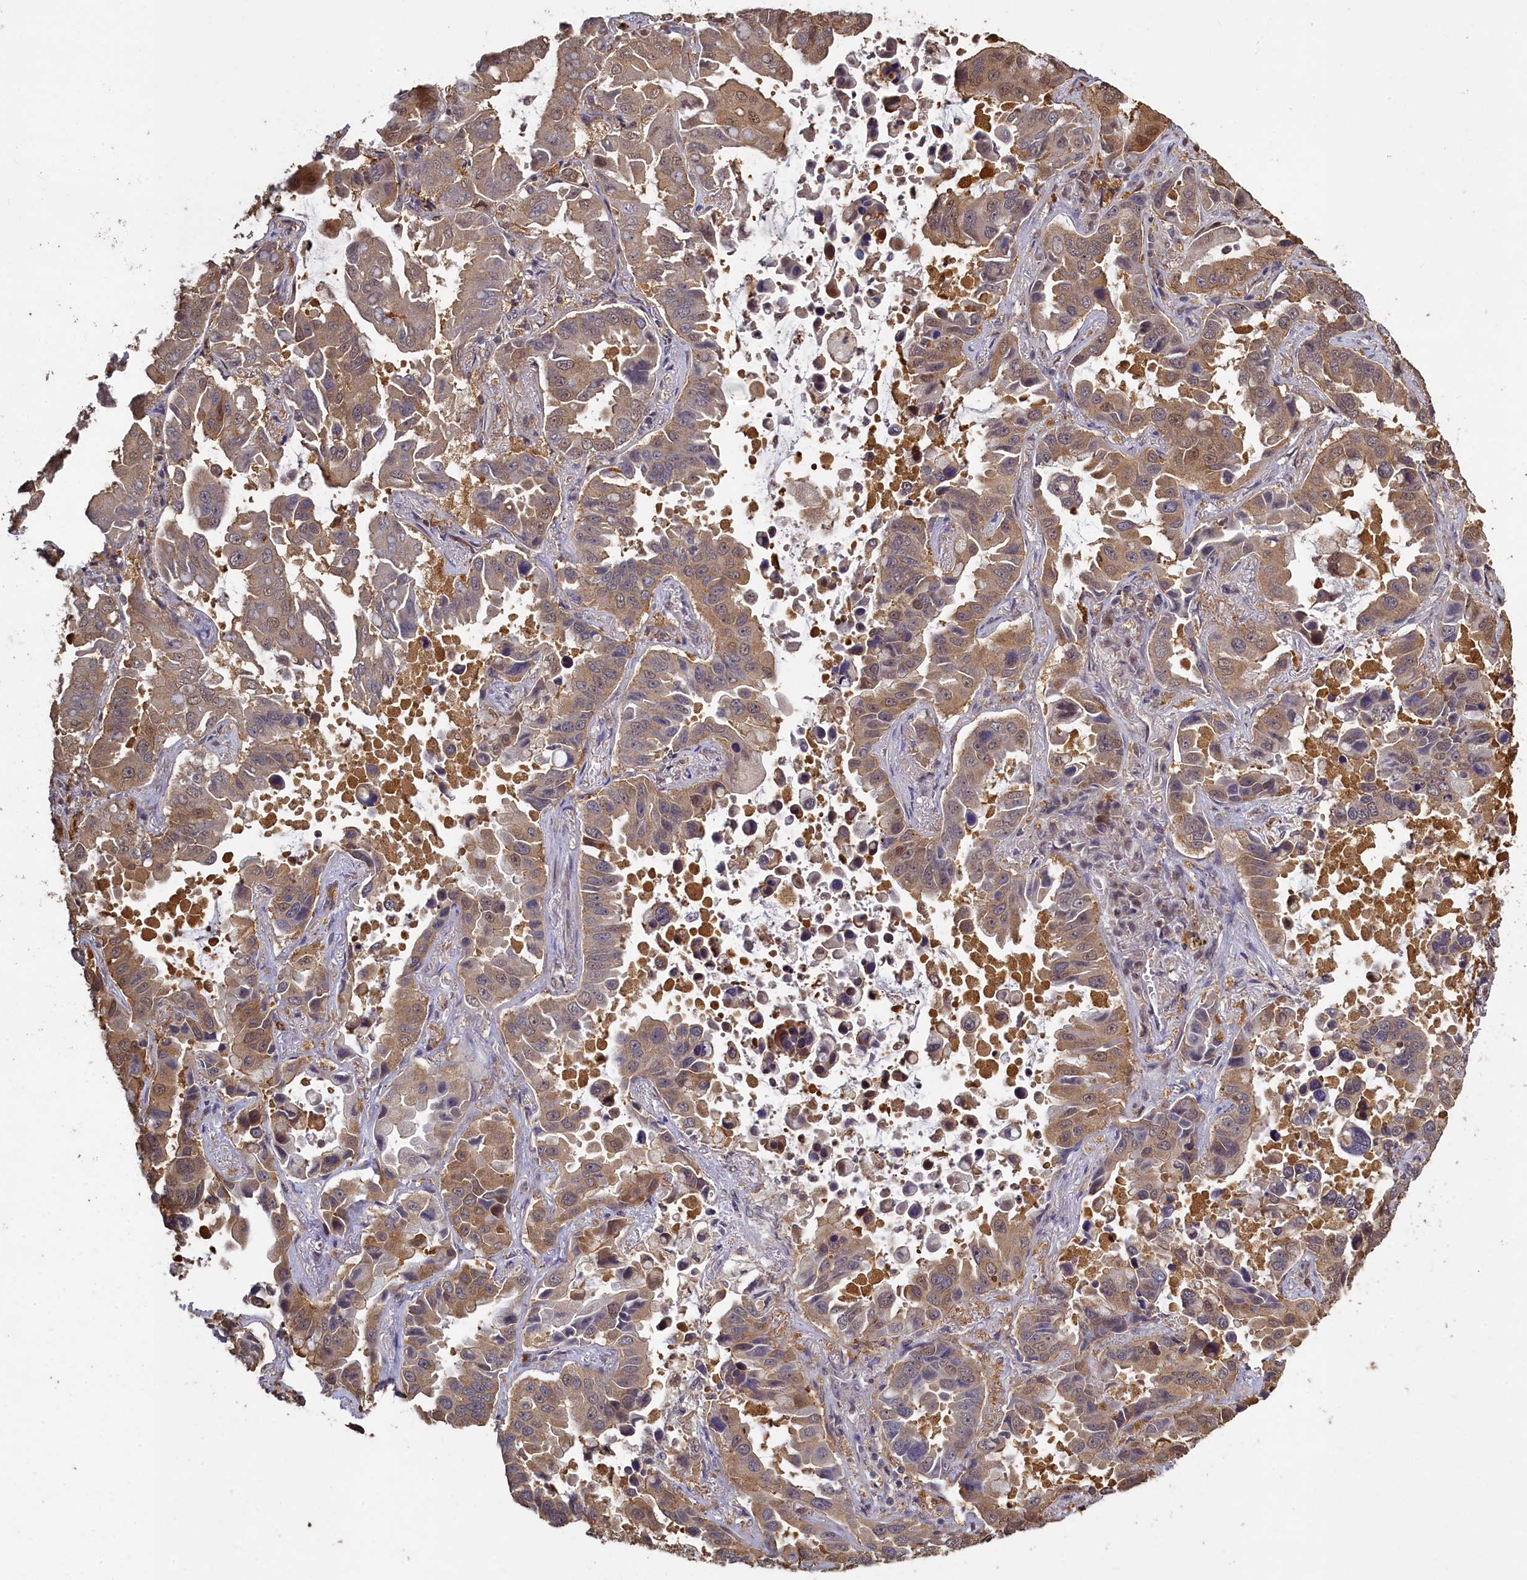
{"staining": {"intensity": "moderate", "quantity": ">75%", "location": "cytoplasmic/membranous"}, "tissue": "lung cancer", "cell_type": "Tumor cells", "image_type": "cancer", "snomed": [{"axis": "morphology", "description": "Adenocarcinoma, NOS"}, {"axis": "topography", "description": "Lung"}], "caption": "A brown stain labels moderate cytoplasmic/membranous staining of a protein in adenocarcinoma (lung) tumor cells. Using DAB (3,3'-diaminobenzidine) (brown) and hematoxylin (blue) stains, captured at high magnification using brightfield microscopy.", "gene": "UCHL3", "patient": {"sex": "male", "age": 64}}